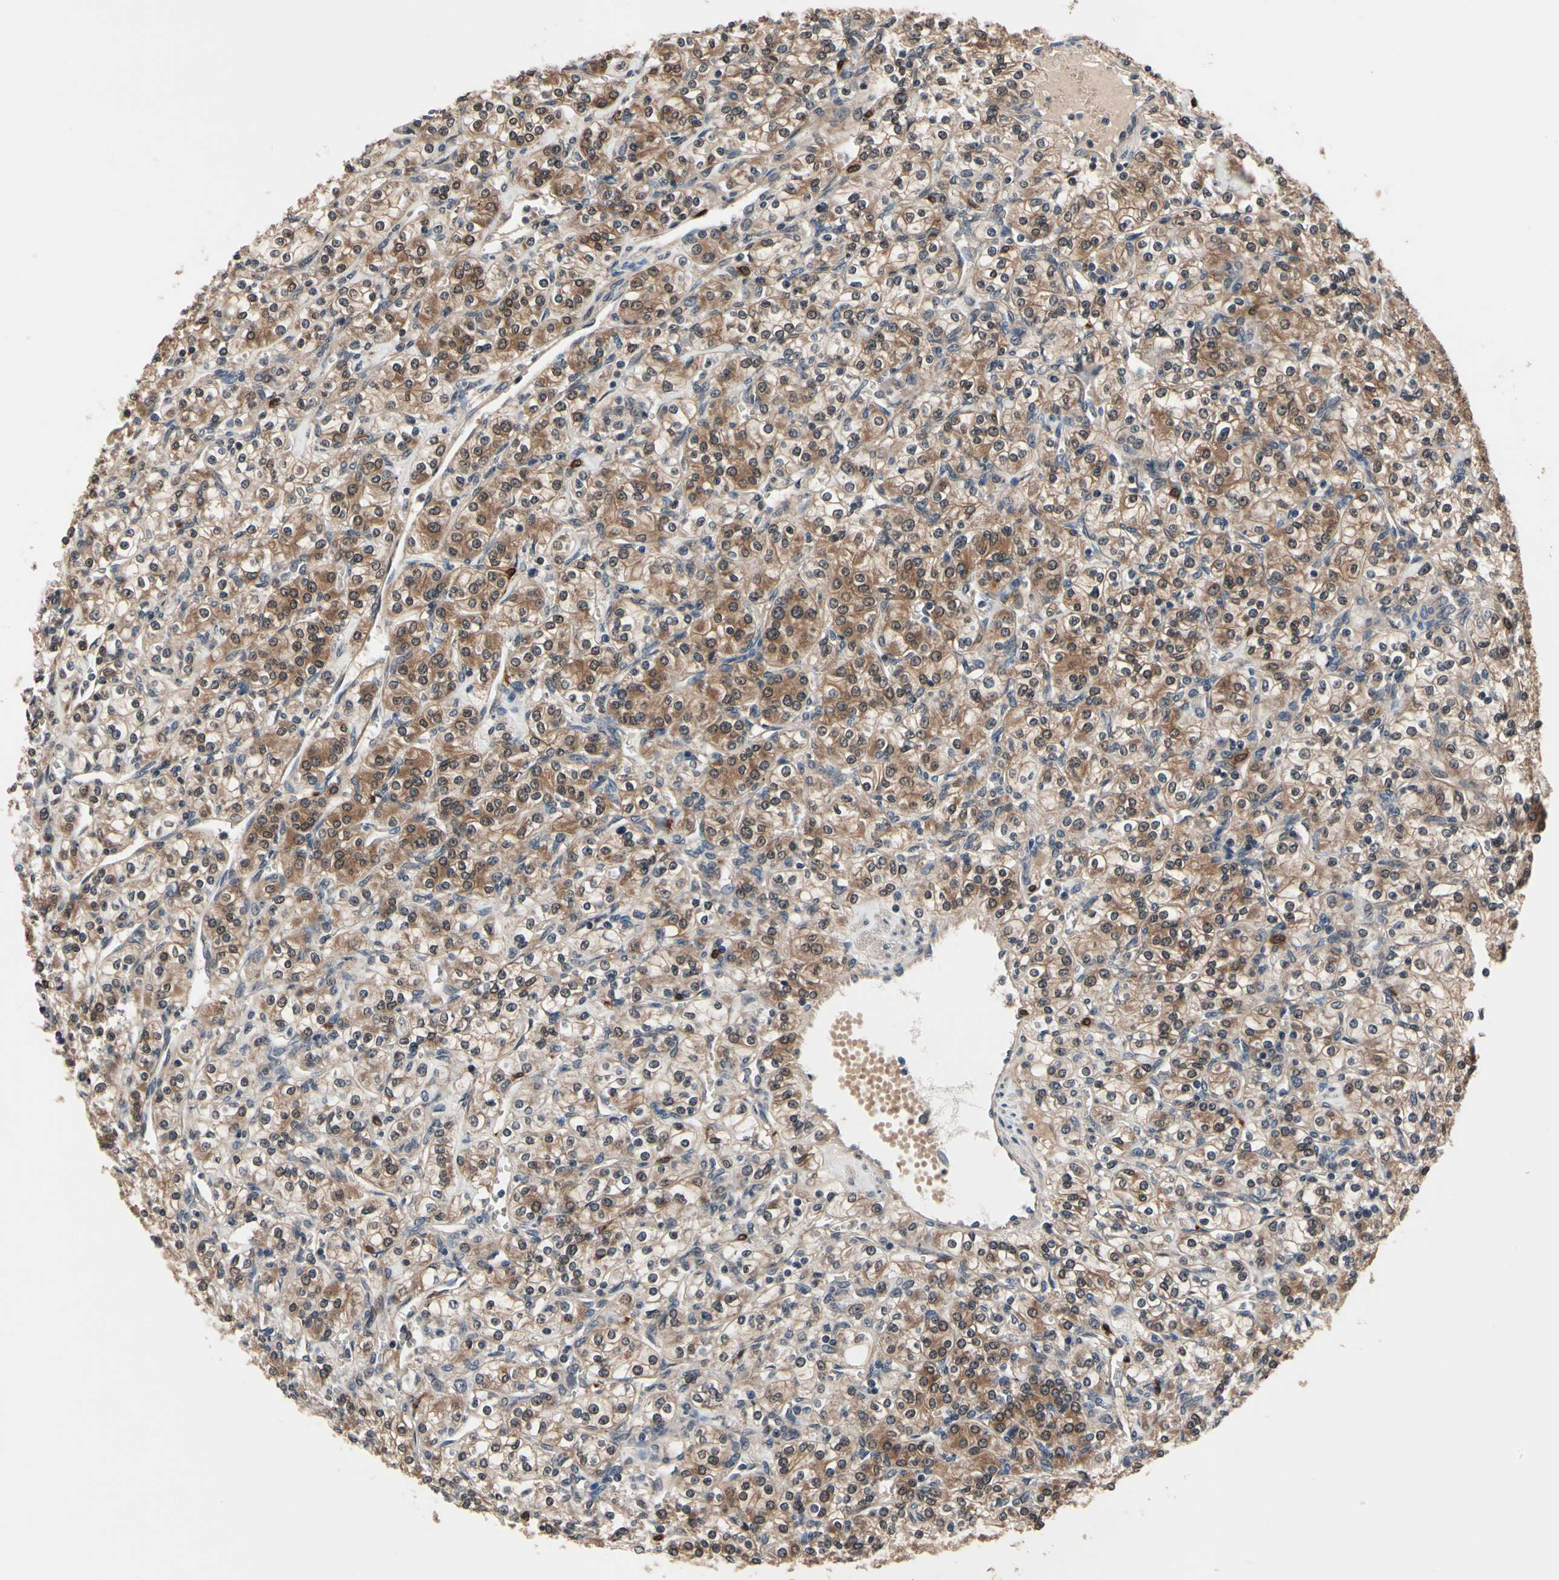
{"staining": {"intensity": "moderate", "quantity": ">75%", "location": "cytoplasmic/membranous,nuclear"}, "tissue": "renal cancer", "cell_type": "Tumor cells", "image_type": "cancer", "snomed": [{"axis": "morphology", "description": "Adenocarcinoma, NOS"}, {"axis": "topography", "description": "Kidney"}], "caption": "This is a micrograph of immunohistochemistry (IHC) staining of renal cancer (adenocarcinoma), which shows moderate staining in the cytoplasmic/membranous and nuclear of tumor cells.", "gene": "PRDX6", "patient": {"sex": "male", "age": 77}}